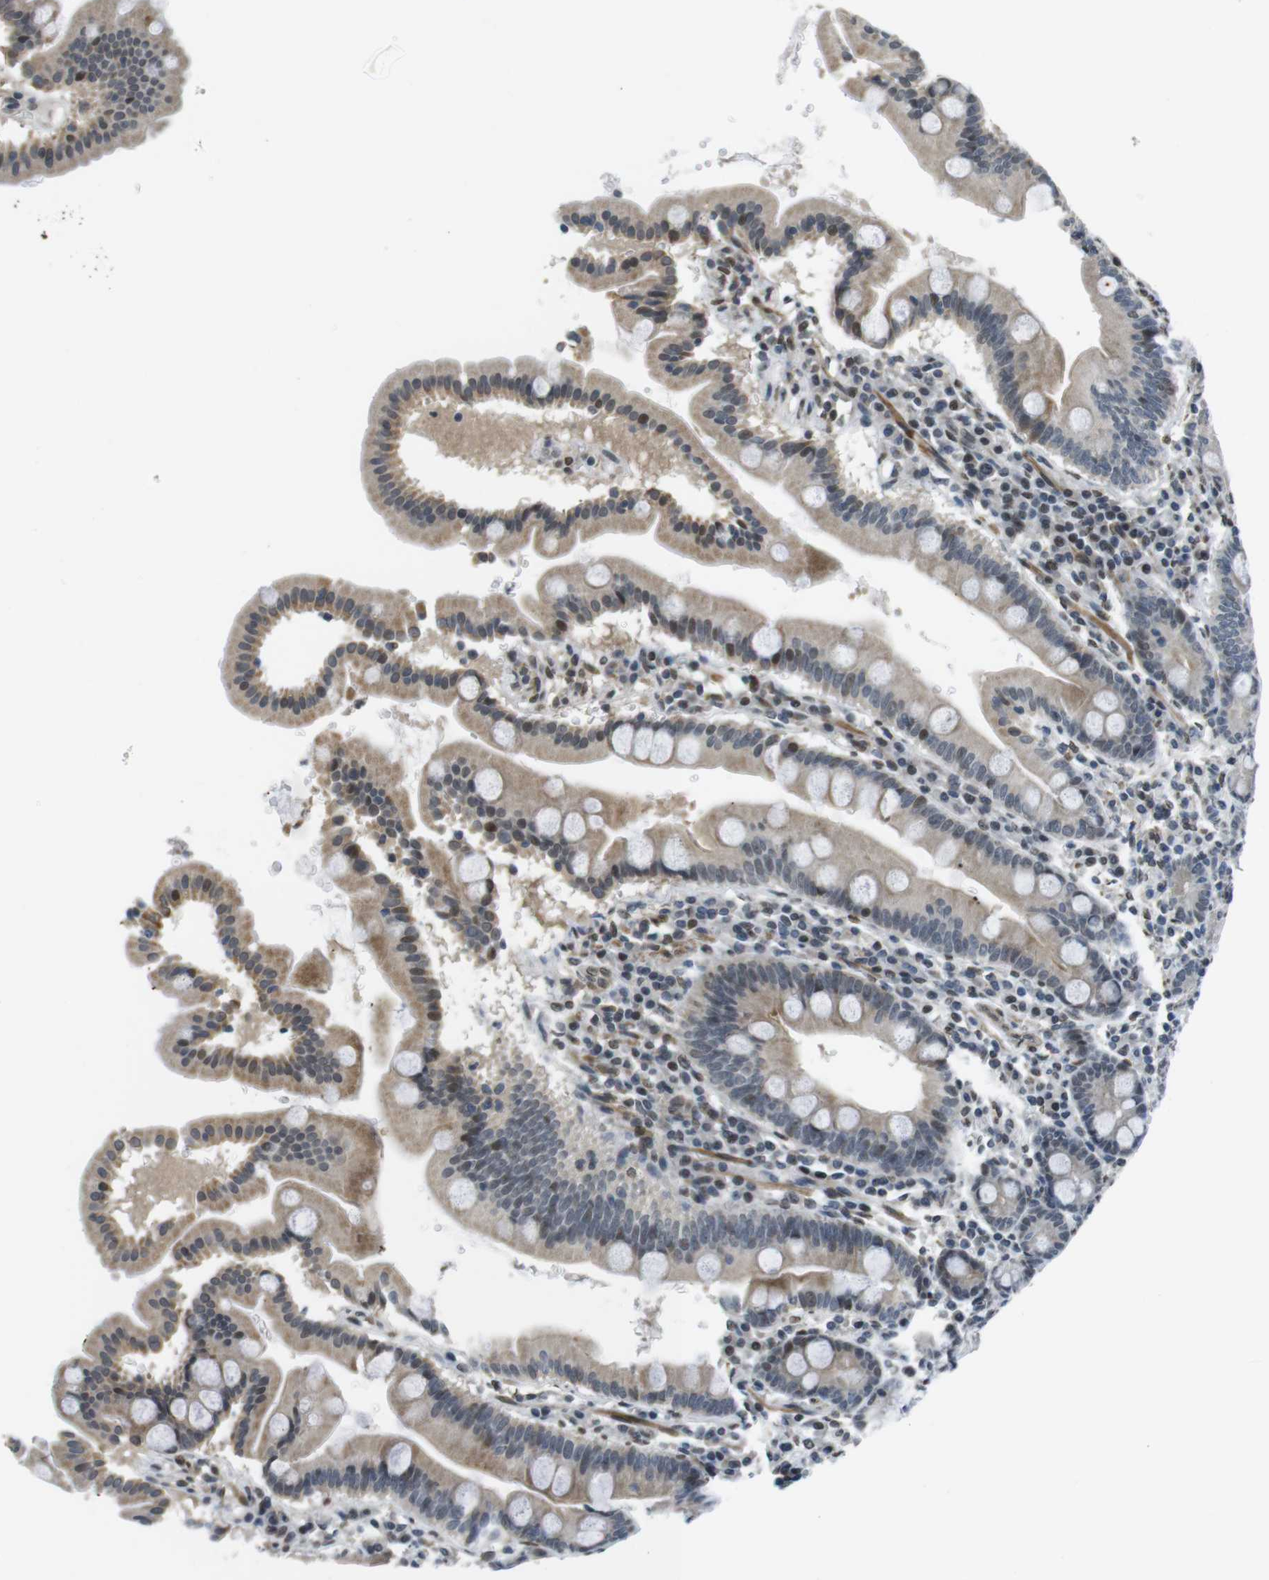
{"staining": {"intensity": "moderate", "quantity": "<25%", "location": "cytoplasmic/membranous,nuclear"}, "tissue": "duodenum", "cell_type": "Glandular cells", "image_type": "normal", "snomed": [{"axis": "morphology", "description": "Normal tissue, NOS"}, {"axis": "topography", "description": "Duodenum"}], "caption": "IHC of normal human duodenum reveals low levels of moderate cytoplasmic/membranous,nuclear positivity in approximately <25% of glandular cells.", "gene": "USP7", "patient": {"sex": "male", "age": 50}}